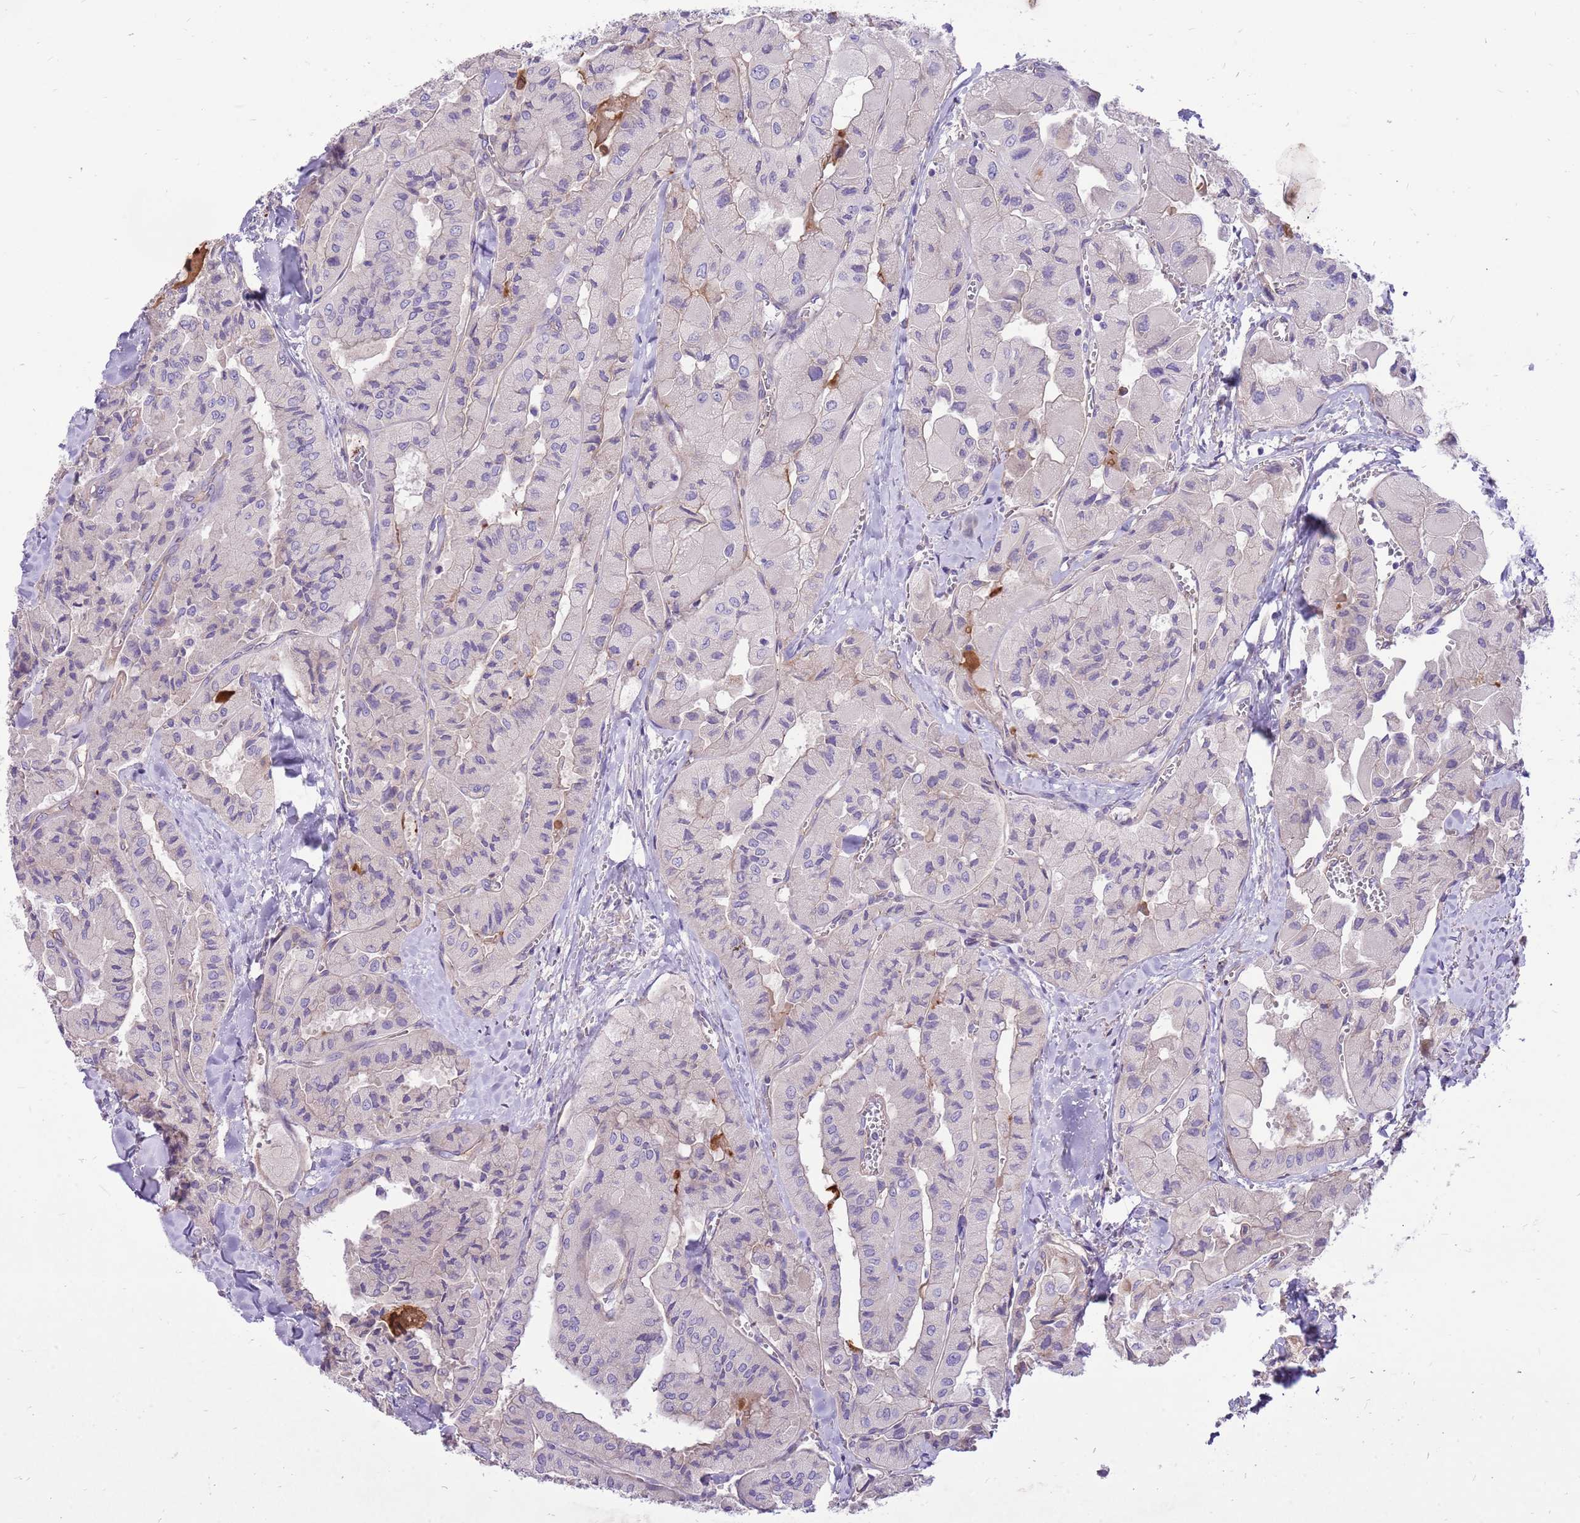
{"staining": {"intensity": "negative", "quantity": "none", "location": "none"}, "tissue": "thyroid cancer", "cell_type": "Tumor cells", "image_type": "cancer", "snomed": [{"axis": "morphology", "description": "Normal tissue, NOS"}, {"axis": "morphology", "description": "Papillary adenocarcinoma, NOS"}, {"axis": "topography", "description": "Thyroid gland"}], "caption": "Tumor cells show no significant protein expression in thyroid papillary adenocarcinoma. The staining was performed using DAB (3,3'-diaminobenzidine) to visualize the protein expression in brown, while the nuclei were stained in blue with hematoxylin (Magnification: 20x).", "gene": "NTN4", "patient": {"sex": "female", "age": 59}}